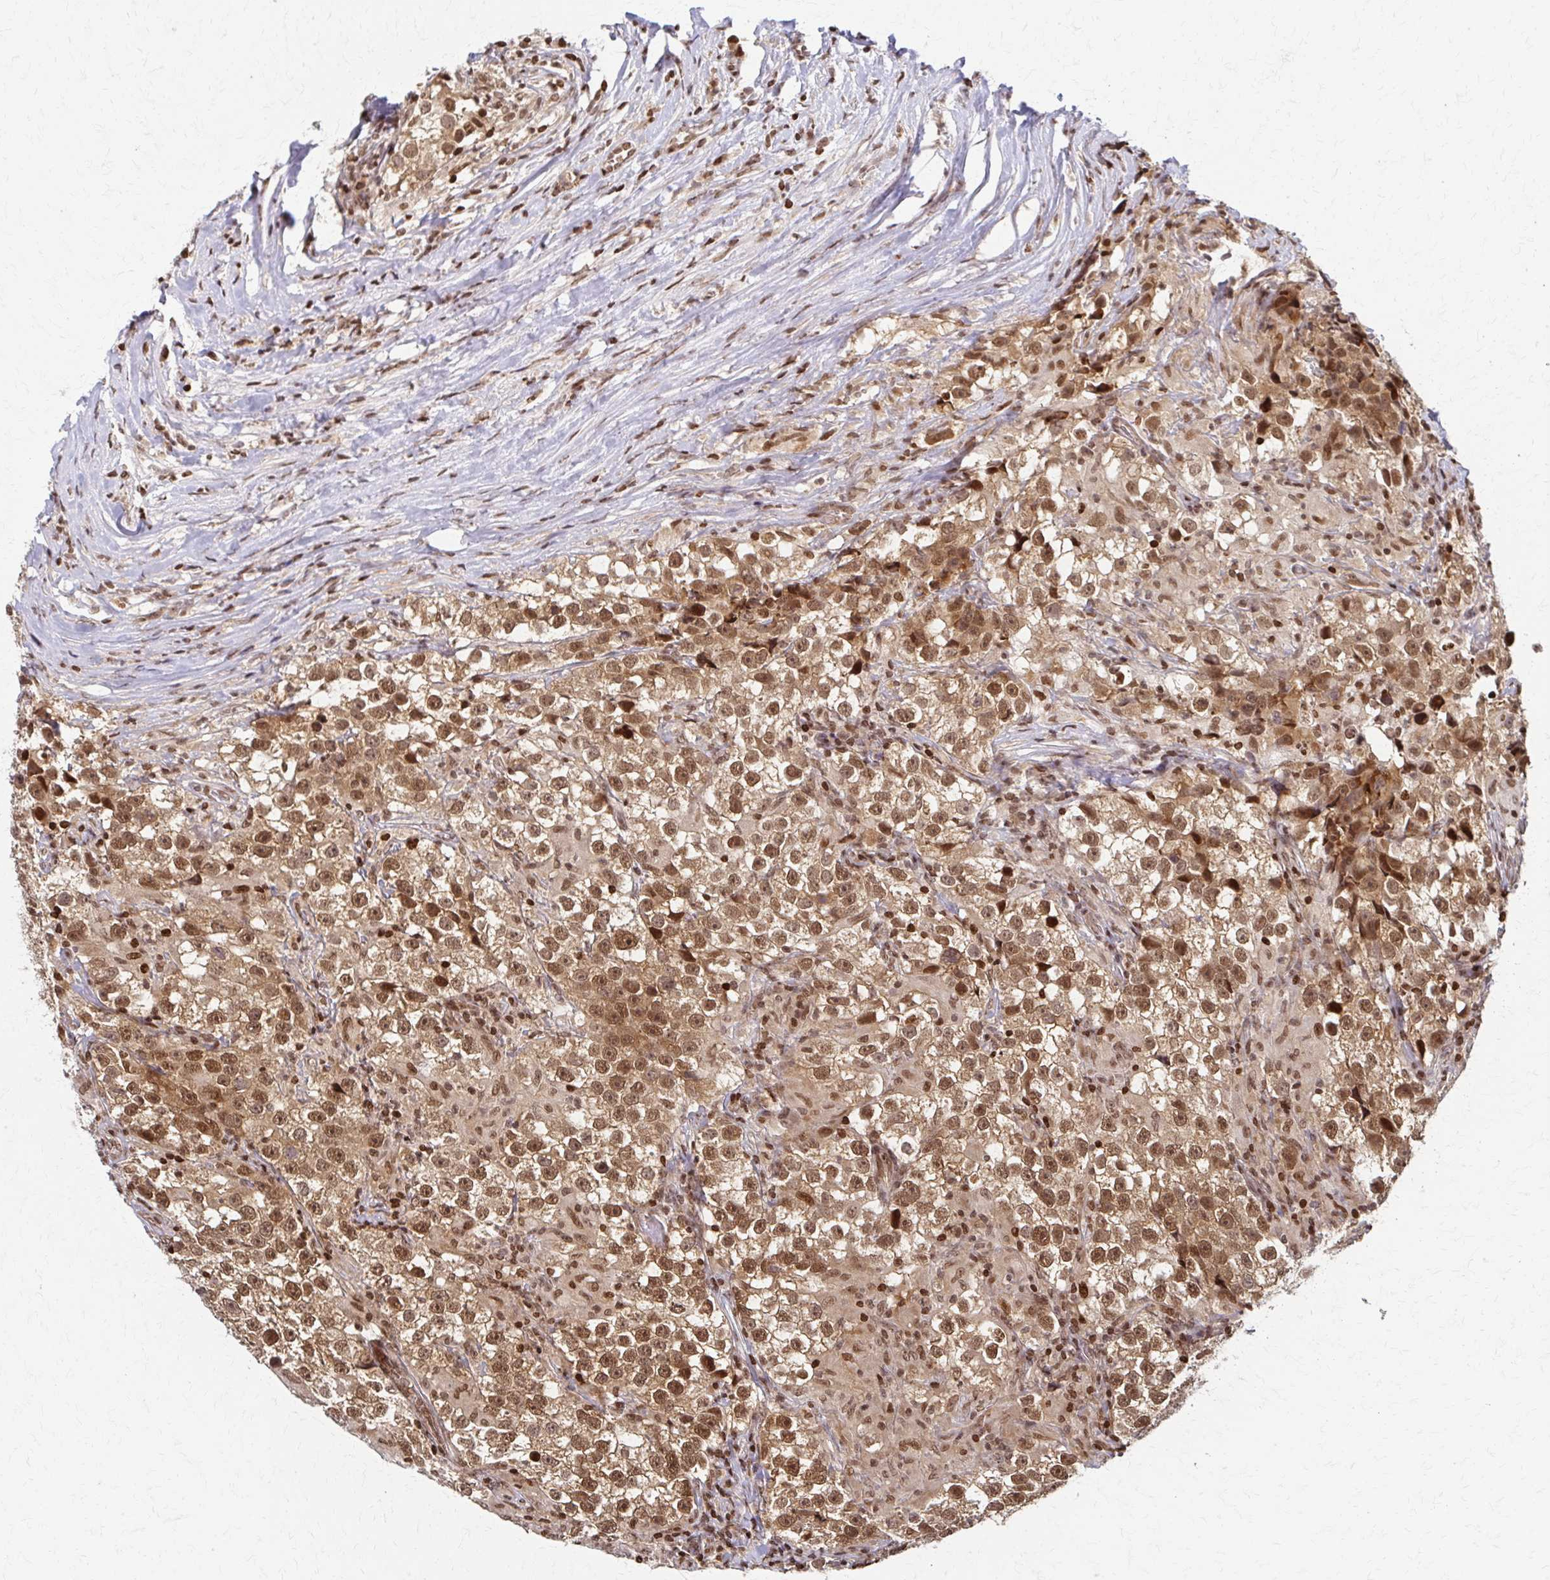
{"staining": {"intensity": "moderate", "quantity": ">75%", "location": "cytoplasmic/membranous,nuclear"}, "tissue": "testis cancer", "cell_type": "Tumor cells", "image_type": "cancer", "snomed": [{"axis": "morphology", "description": "Seminoma, NOS"}, {"axis": "topography", "description": "Testis"}], "caption": "IHC micrograph of seminoma (testis) stained for a protein (brown), which displays medium levels of moderate cytoplasmic/membranous and nuclear expression in approximately >75% of tumor cells.", "gene": "PSMD7", "patient": {"sex": "male", "age": 46}}